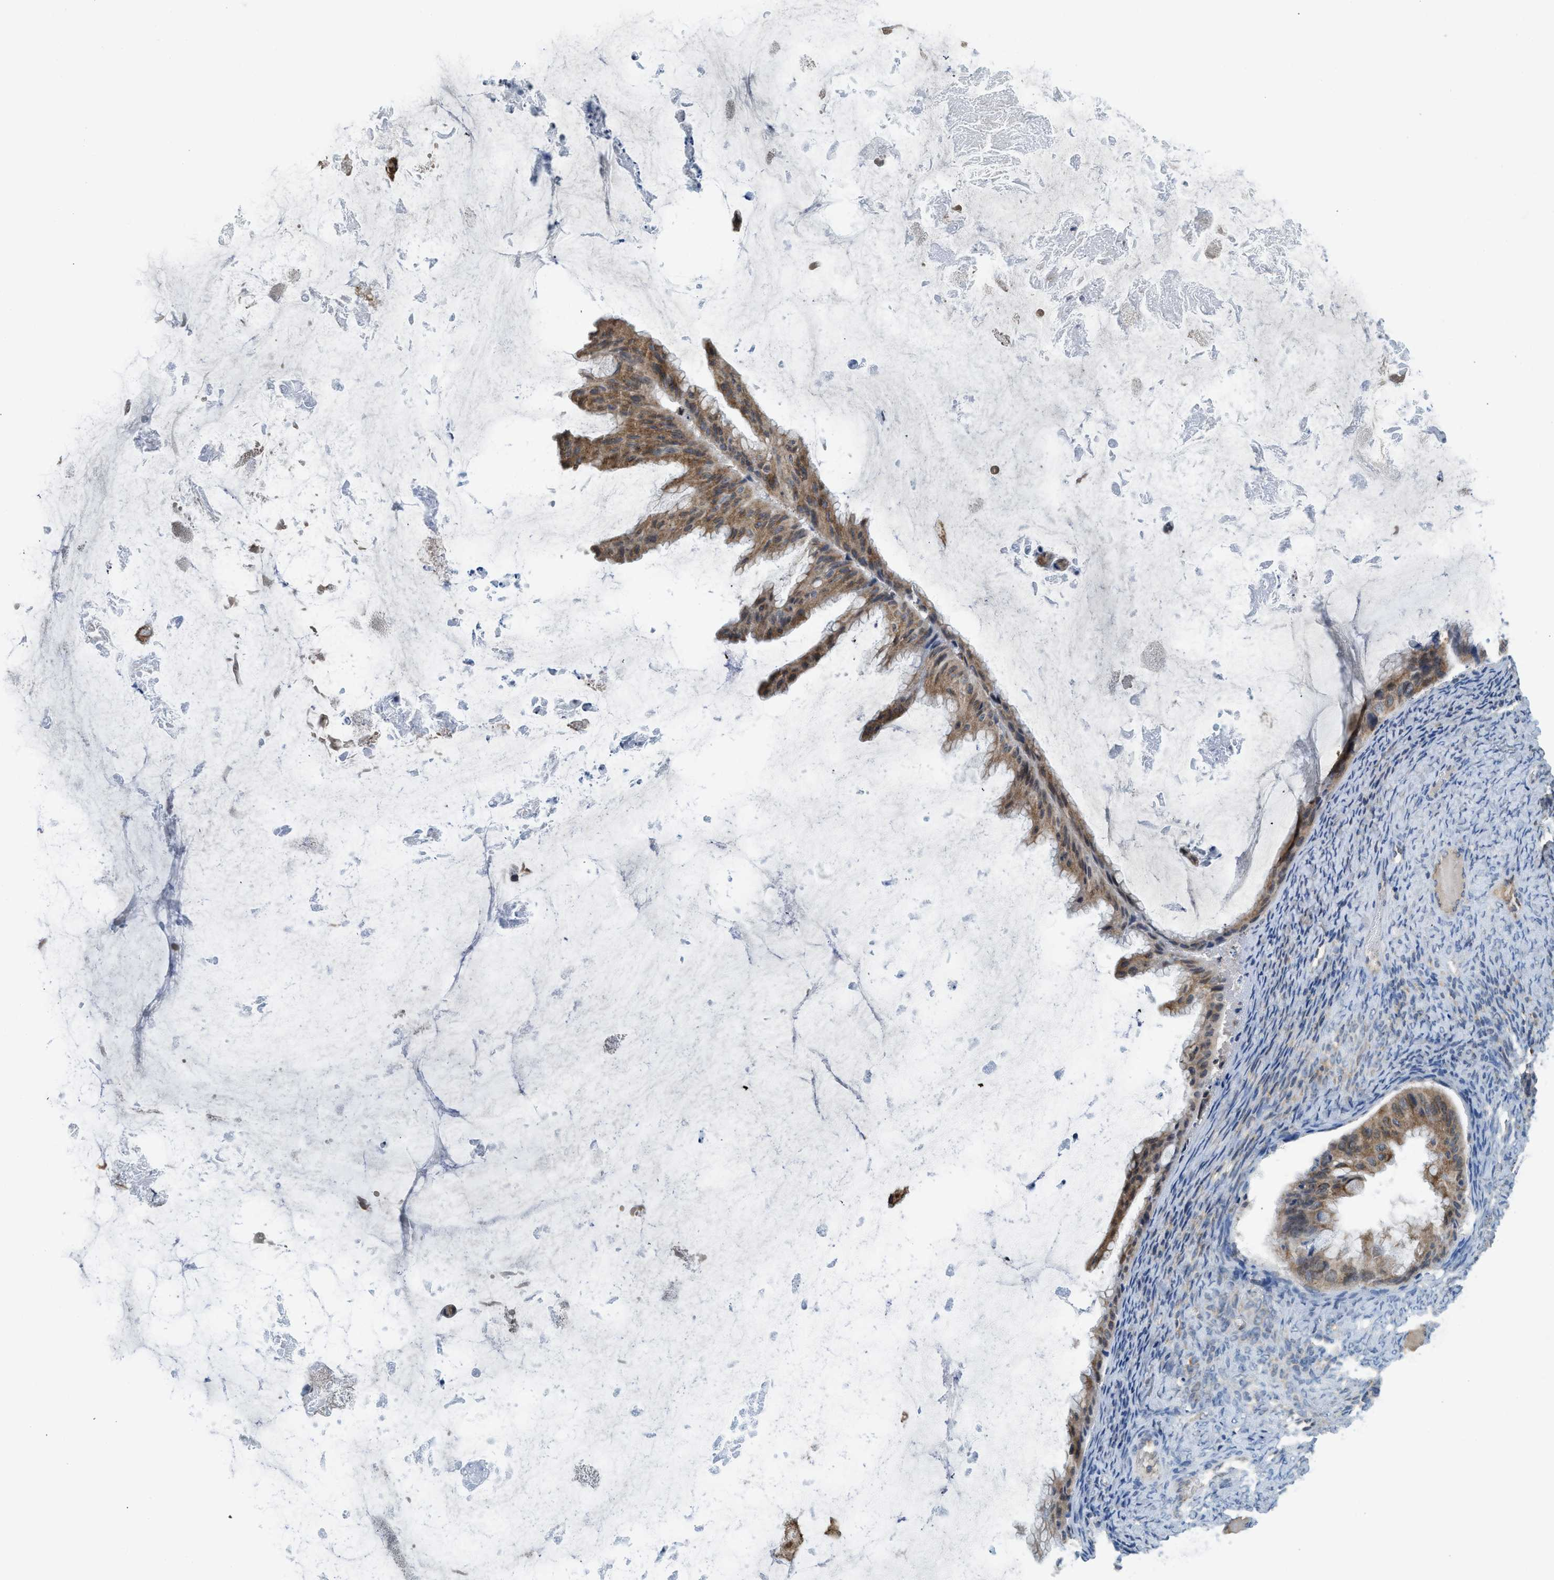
{"staining": {"intensity": "moderate", "quantity": ">75%", "location": "cytoplasmic/membranous"}, "tissue": "ovarian cancer", "cell_type": "Tumor cells", "image_type": "cancer", "snomed": [{"axis": "morphology", "description": "Cystadenocarcinoma, mucinous, NOS"}, {"axis": "topography", "description": "Ovary"}], "caption": "A medium amount of moderate cytoplasmic/membranous staining is appreciated in about >75% of tumor cells in mucinous cystadenocarcinoma (ovarian) tissue. The staining is performed using DAB brown chromogen to label protein expression. The nuclei are counter-stained blue using hematoxylin.", "gene": "BCAP31", "patient": {"sex": "female", "age": 61}}